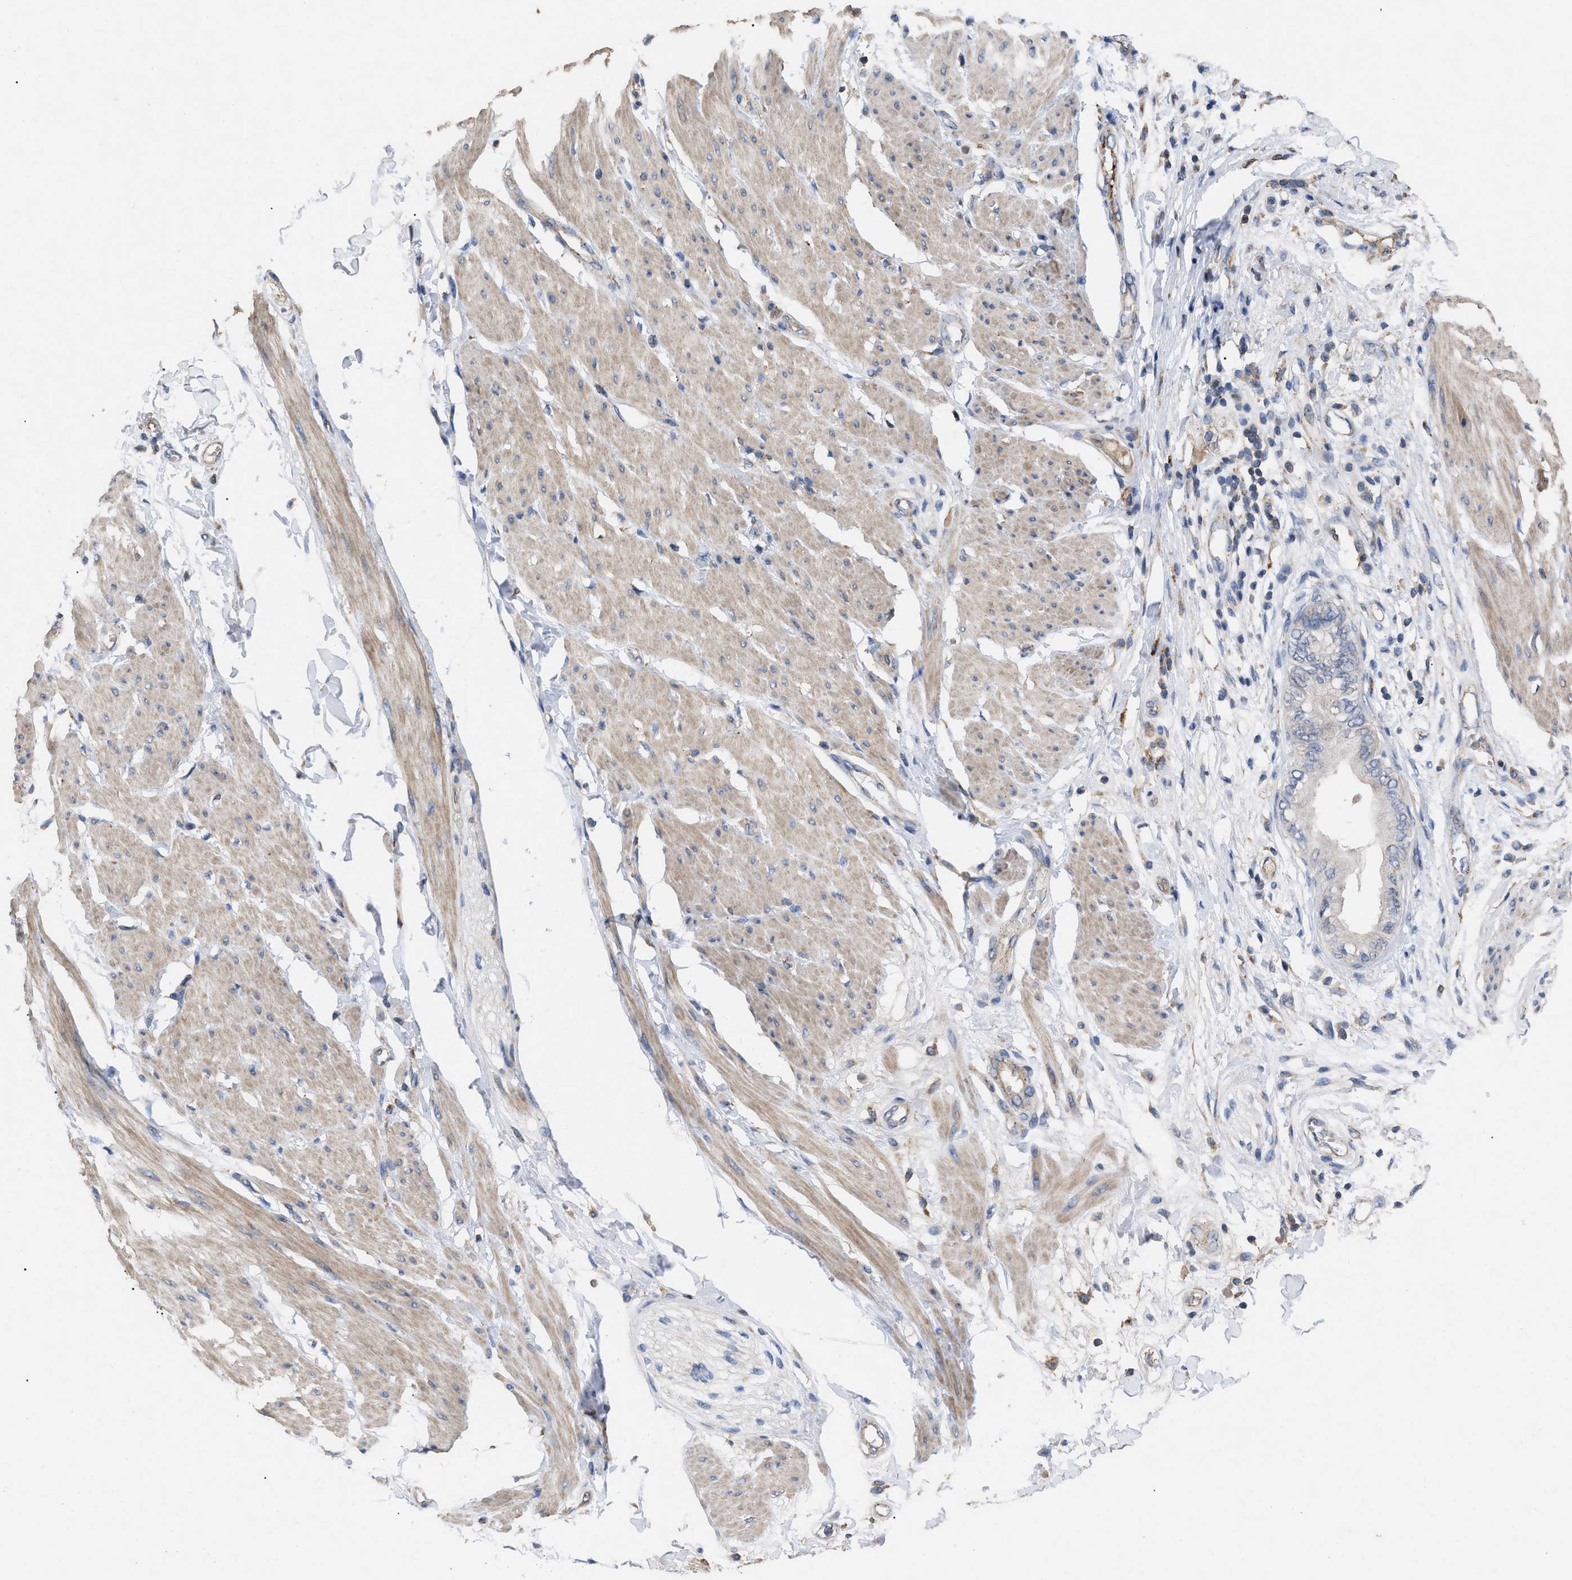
{"staining": {"intensity": "negative", "quantity": "none", "location": "none"}, "tissue": "pancreatic cancer", "cell_type": "Tumor cells", "image_type": "cancer", "snomed": [{"axis": "morphology", "description": "Normal tissue, NOS"}, {"axis": "morphology", "description": "Adenocarcinoma, NOS"}, {"axis": "topography", "description": "Pancreas"}, {"axis": "topography", "description": "Duodenum"}], "caption": "This is an IHC image of human pancreatic cancer. There is no positivity in tumor cells.", "gene": "FAM171A2", "patient": {"sex": "female", "age": 60}}